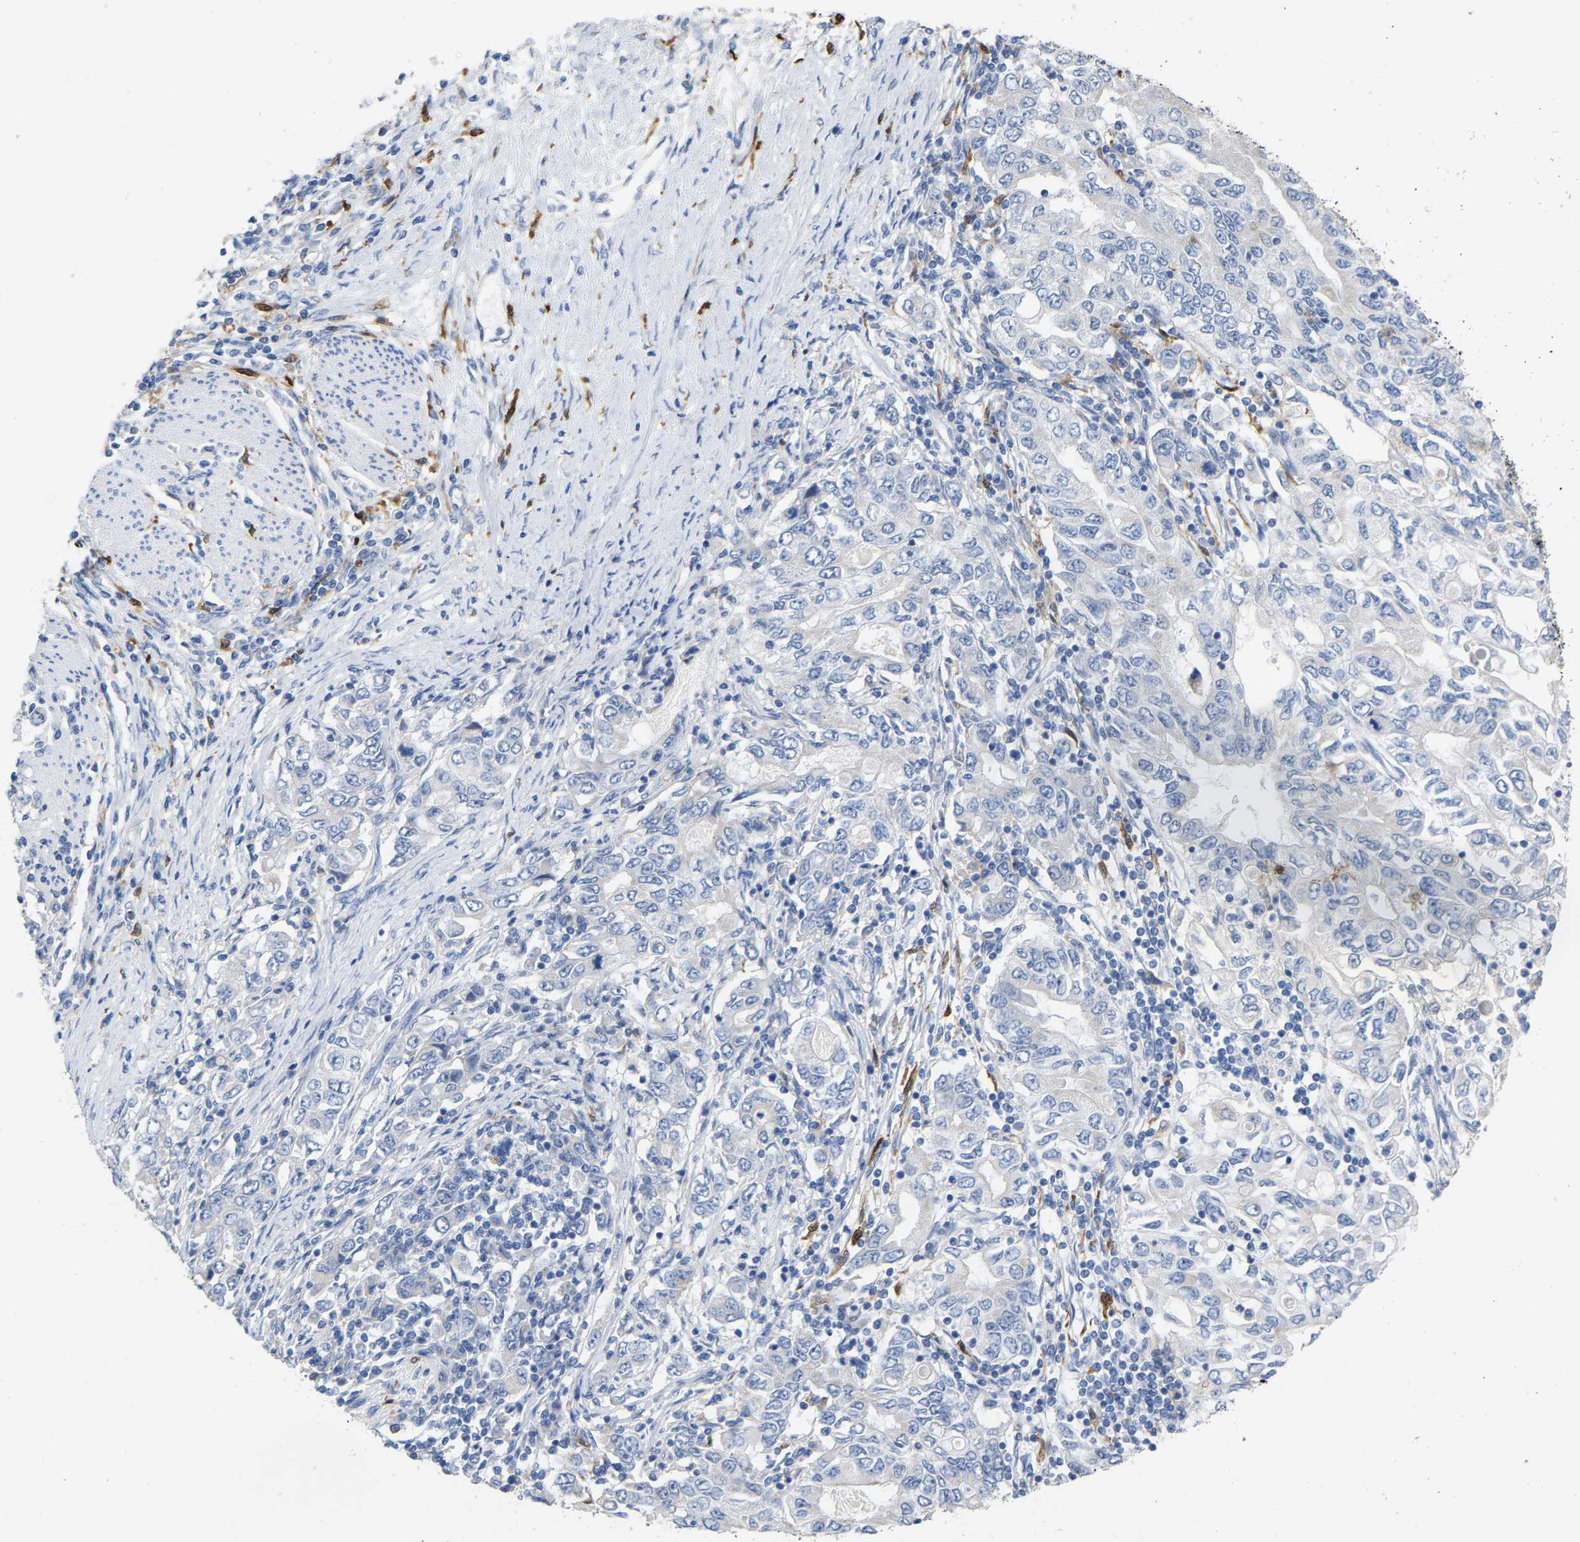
{"staining": {"intensity": "negative", "quantity": "none", "location": "none"}, "tissue": "stomach cancer", "cell_type": "Tumor cells", "image_type": "cancer", "snomed": [{"axis": "morphology", "description": "Adenocarcinoma, NOS"}, {"axis": "topography", "description": "Stomach, lower"}], "caption": "Tumor cells are negative for protein expression in human stomach adenocarcinoma.", "gene": "ULBP2", "patient": {"sex": "female", "age": 72}}